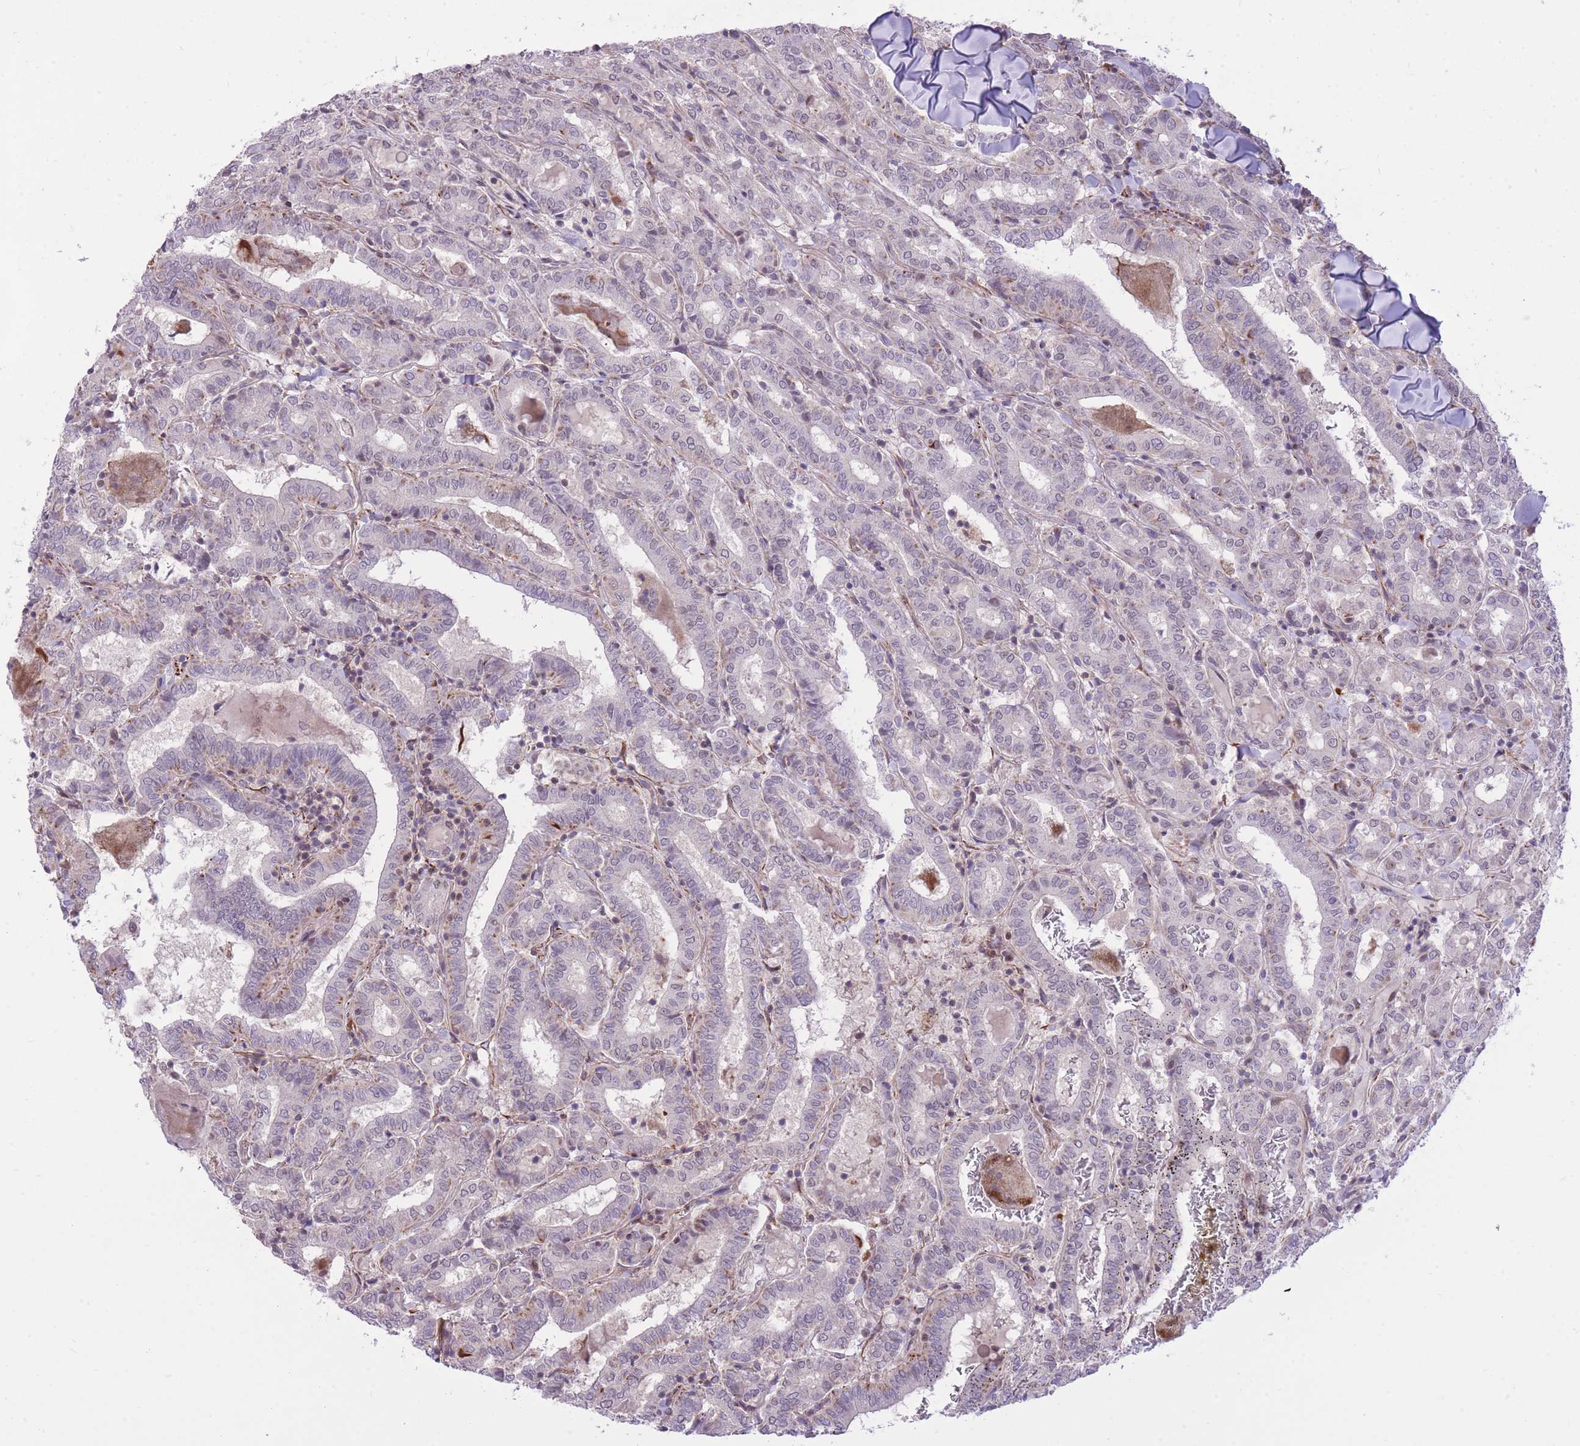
{"staining": {"intensity": "negative", "quantity": "none", "location": "none"}, "tissue": "thyroid cancer", "cell_type": "Tumor cells", "image_type": "cancer", "snomed": [{"axis": "morphology", "description": "Papillary adenocarcinoma, NOS"}, {"axis": "topography", "description": "Thyroid gland"}], "caption": "IHC photomicrograph of human papillary adenocarcinoma (thyroid) stained for a protein (brown), which displays no positivity in tumor cells. (DAB immunohistochemistry visualized using brightfield microscopy, high magnification).", "gene": "ELL", "patient": {"sex": "female", "age": 72}}